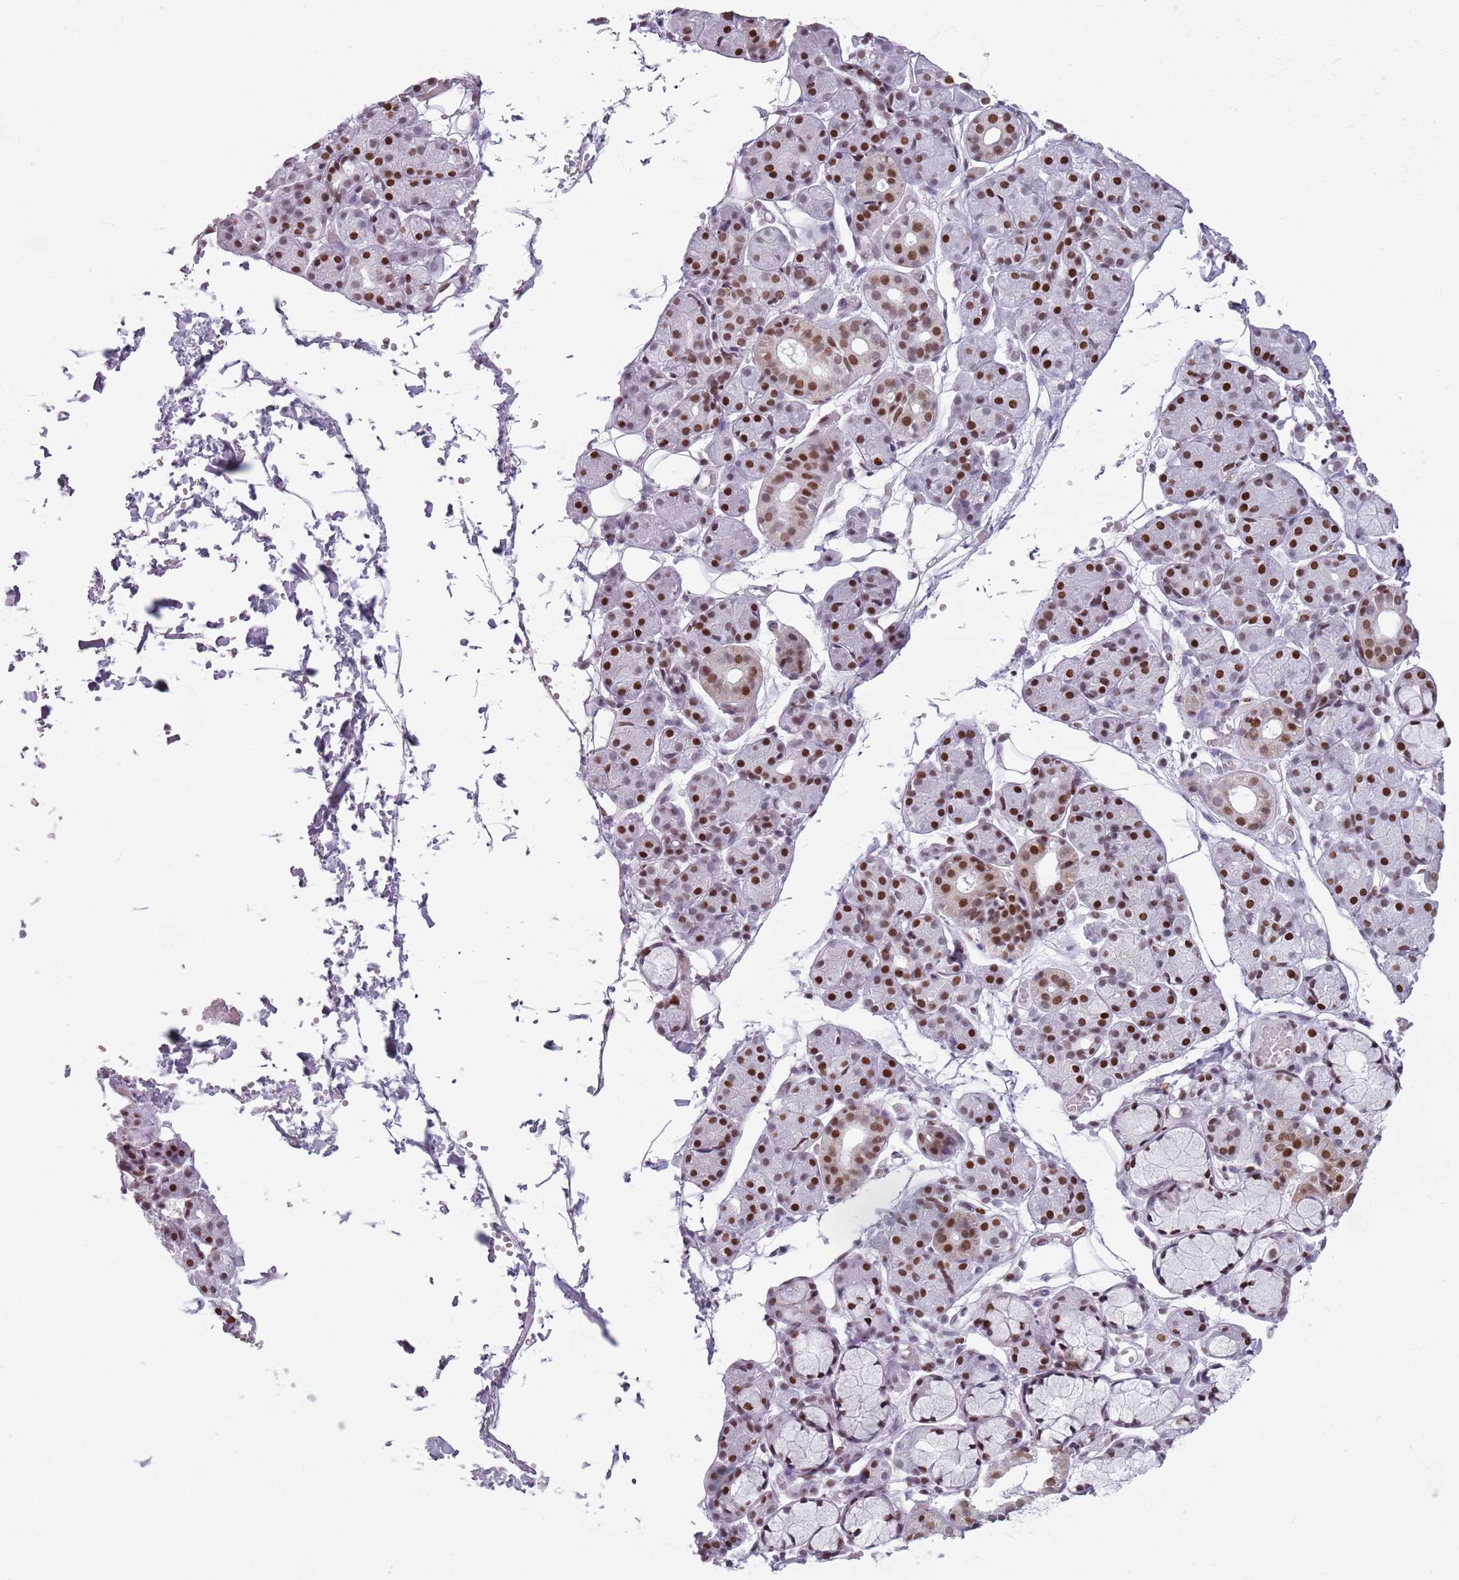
{"staining": {"intensity": "strong", "quantity": ">75%", "location": "nuclear"}, "tissue": "salivary gland", "cell_type": "Glandular cells", "image_type": "normal", "snomed": [{"axis": "morphology", "description": "Normal tissue, NOS"}, {"axis": "topography", "description": "Salivary gland"}], "caption": "The immunohistochemical stain highlights strong nuclear expression in glandular cells of unremarkable salivary gland. Ihc stains the protein in brown and the nuclei are stained blue.", "gene": "FAM104B", "patient": {"sex": "male", "age": 63}}